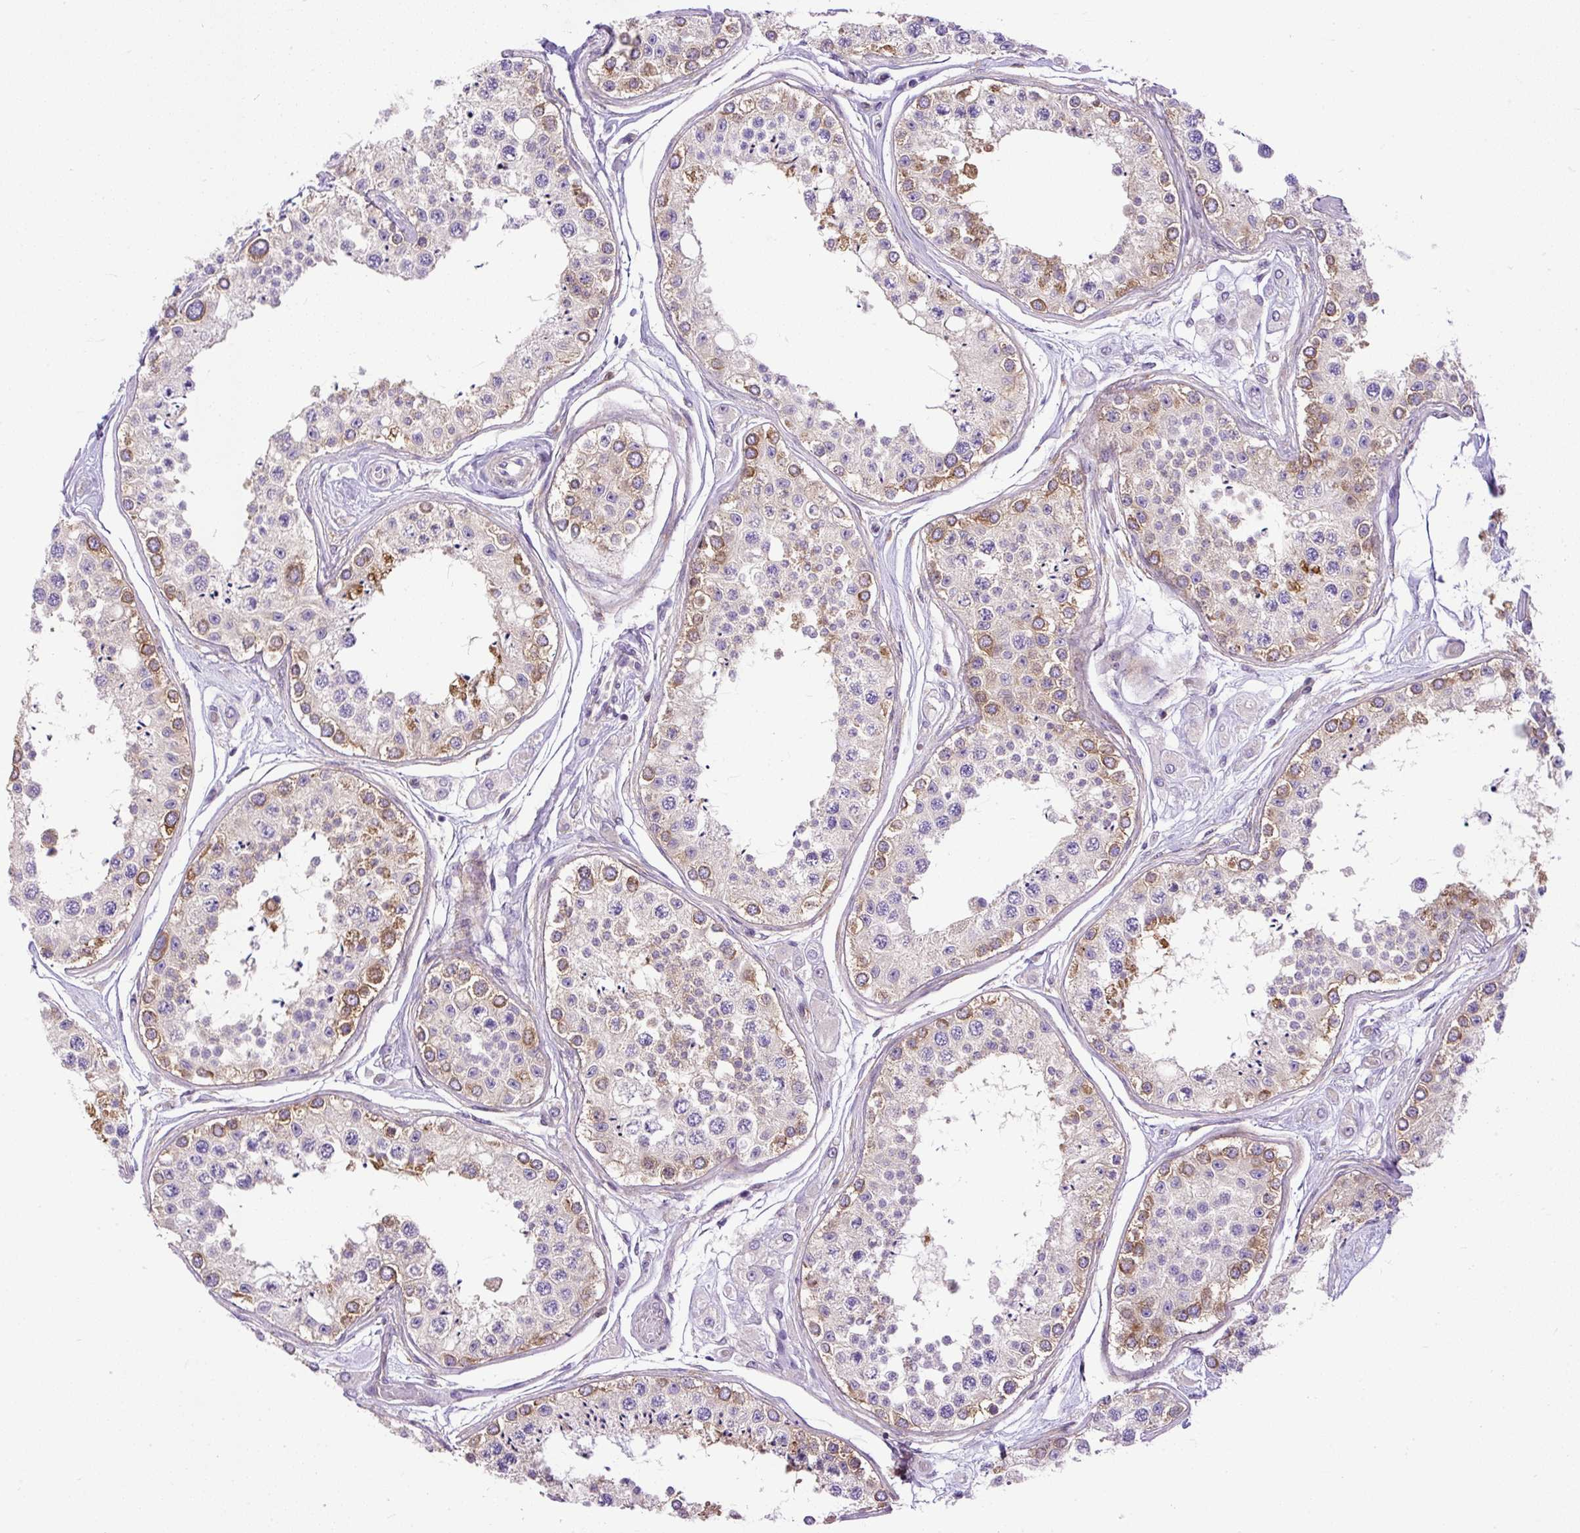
{"staining": {"intensity": "strong", "quantity": "25%-75%", "location": "cytoplasmic/membranous"}, "tissue": "testis", "cell_type": "Cells in seminiferous ducts", "image_type": "normal", "snomed": [{"axis": "morphology", "description": "Normal tissue, NOS"}, {"axis": "topography", "description": "Testis"}], "caption": "A high-resolution image shows immunohistochemistry staining of benign testis, which shows strong cytoplasmic/membranous staining in approximately 25%-75% of cells in seminiferous ducts.", "gene": "MAP1S", "patient": {"sex": "male", "age": 25}}